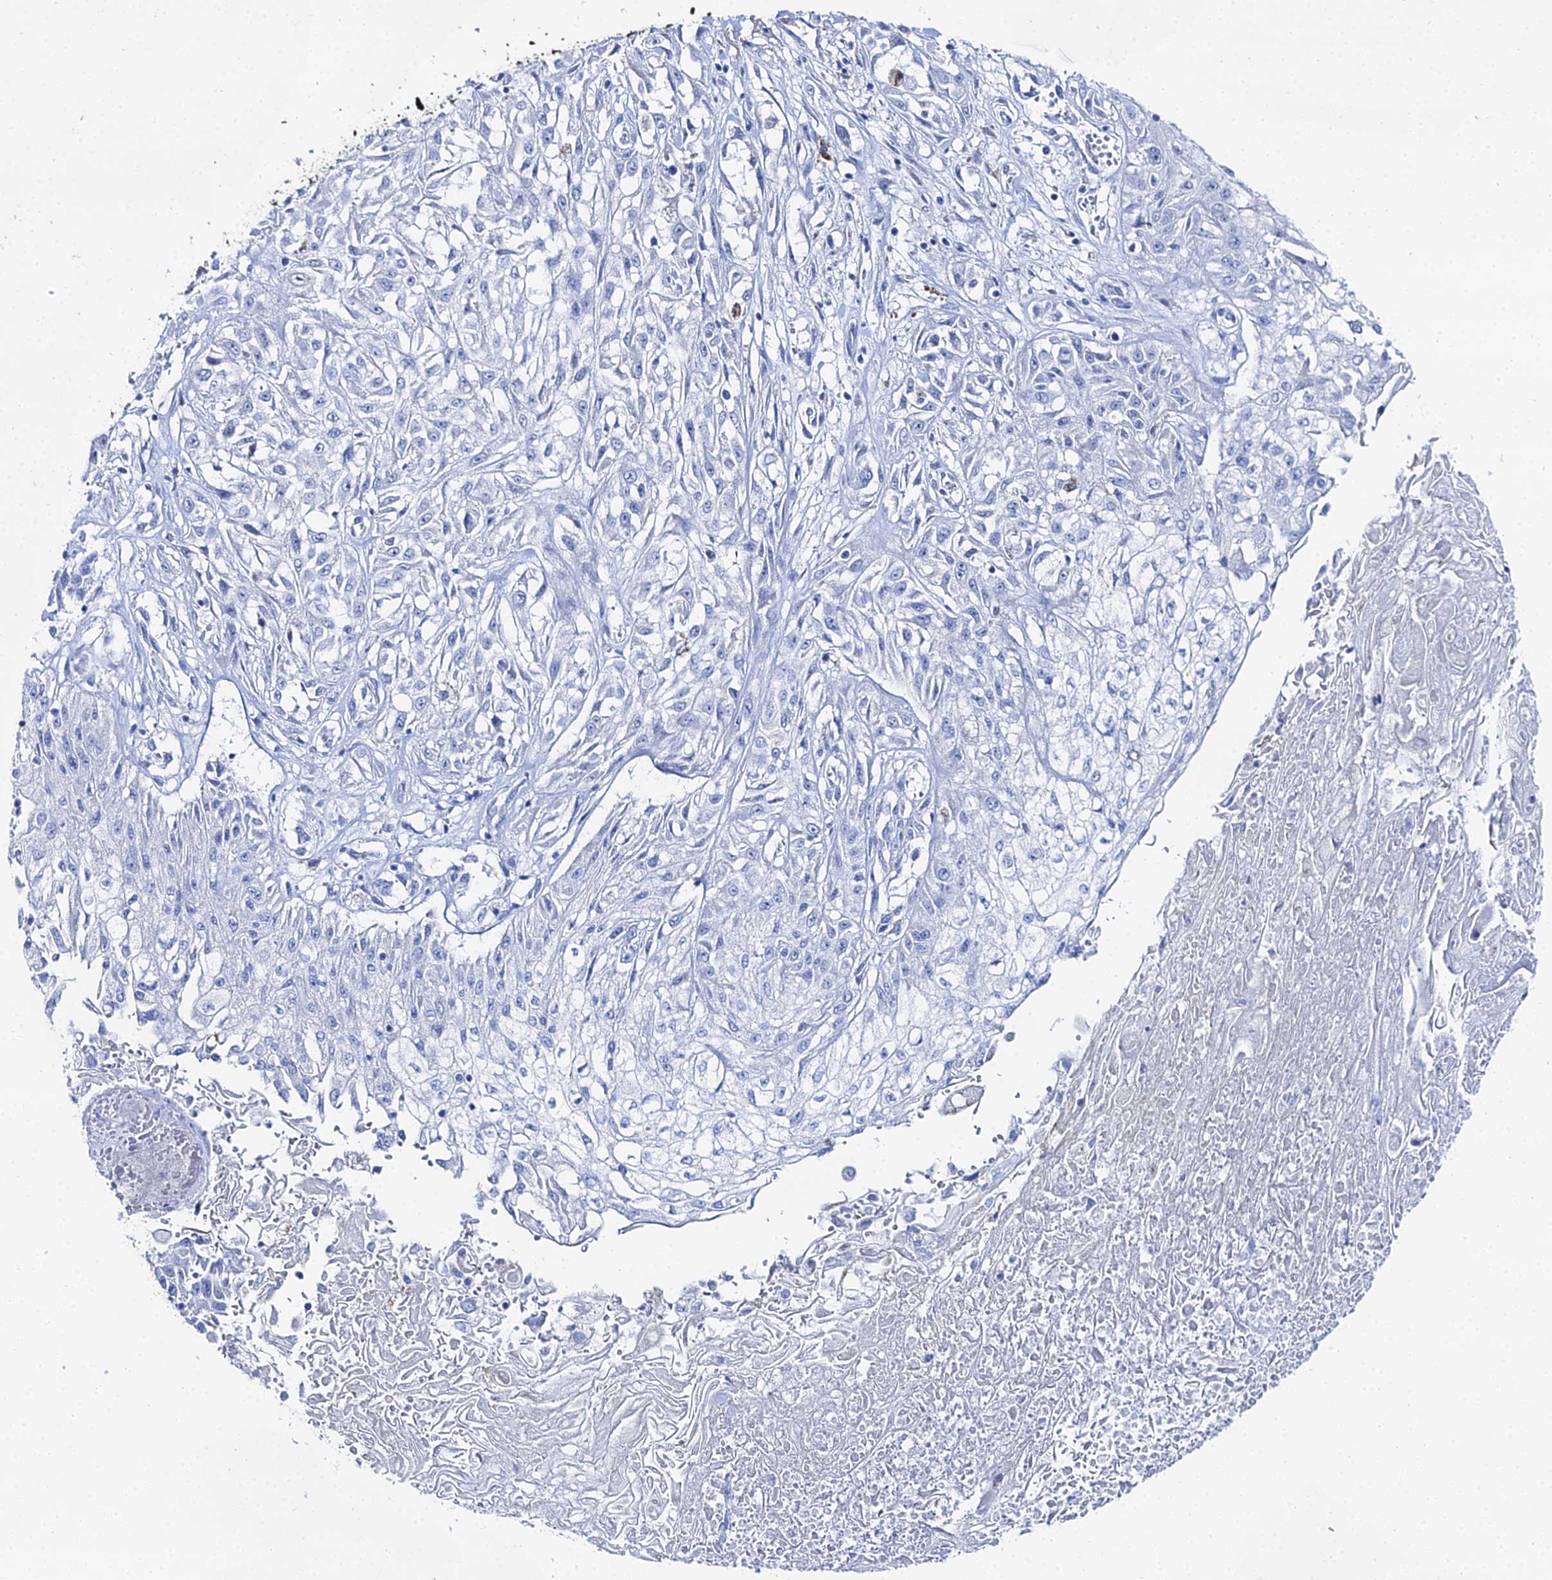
{"staining": {"intensity": "negative", "quantity": "none", "location": "none"}, "tissue": "skin cancer", "cell_type": "Tumor cells", "image_type": "cancer", "snomed": [{"axis": "morphology", "description": "Squamous cell carcinoma, NOS"}, {"axis": "morphology", "description": "Squamous cell carcinoma, metastatic, NOS"}, {"axis": "topography", "description": "Skin"}, {"axis": "topography", "description": "Lymph node"}], "caption": "Tumor cells show no significant protein positivity in skin cancer.", "gene": "DHX34", "patient": {"sex": "male", "age": 75}}